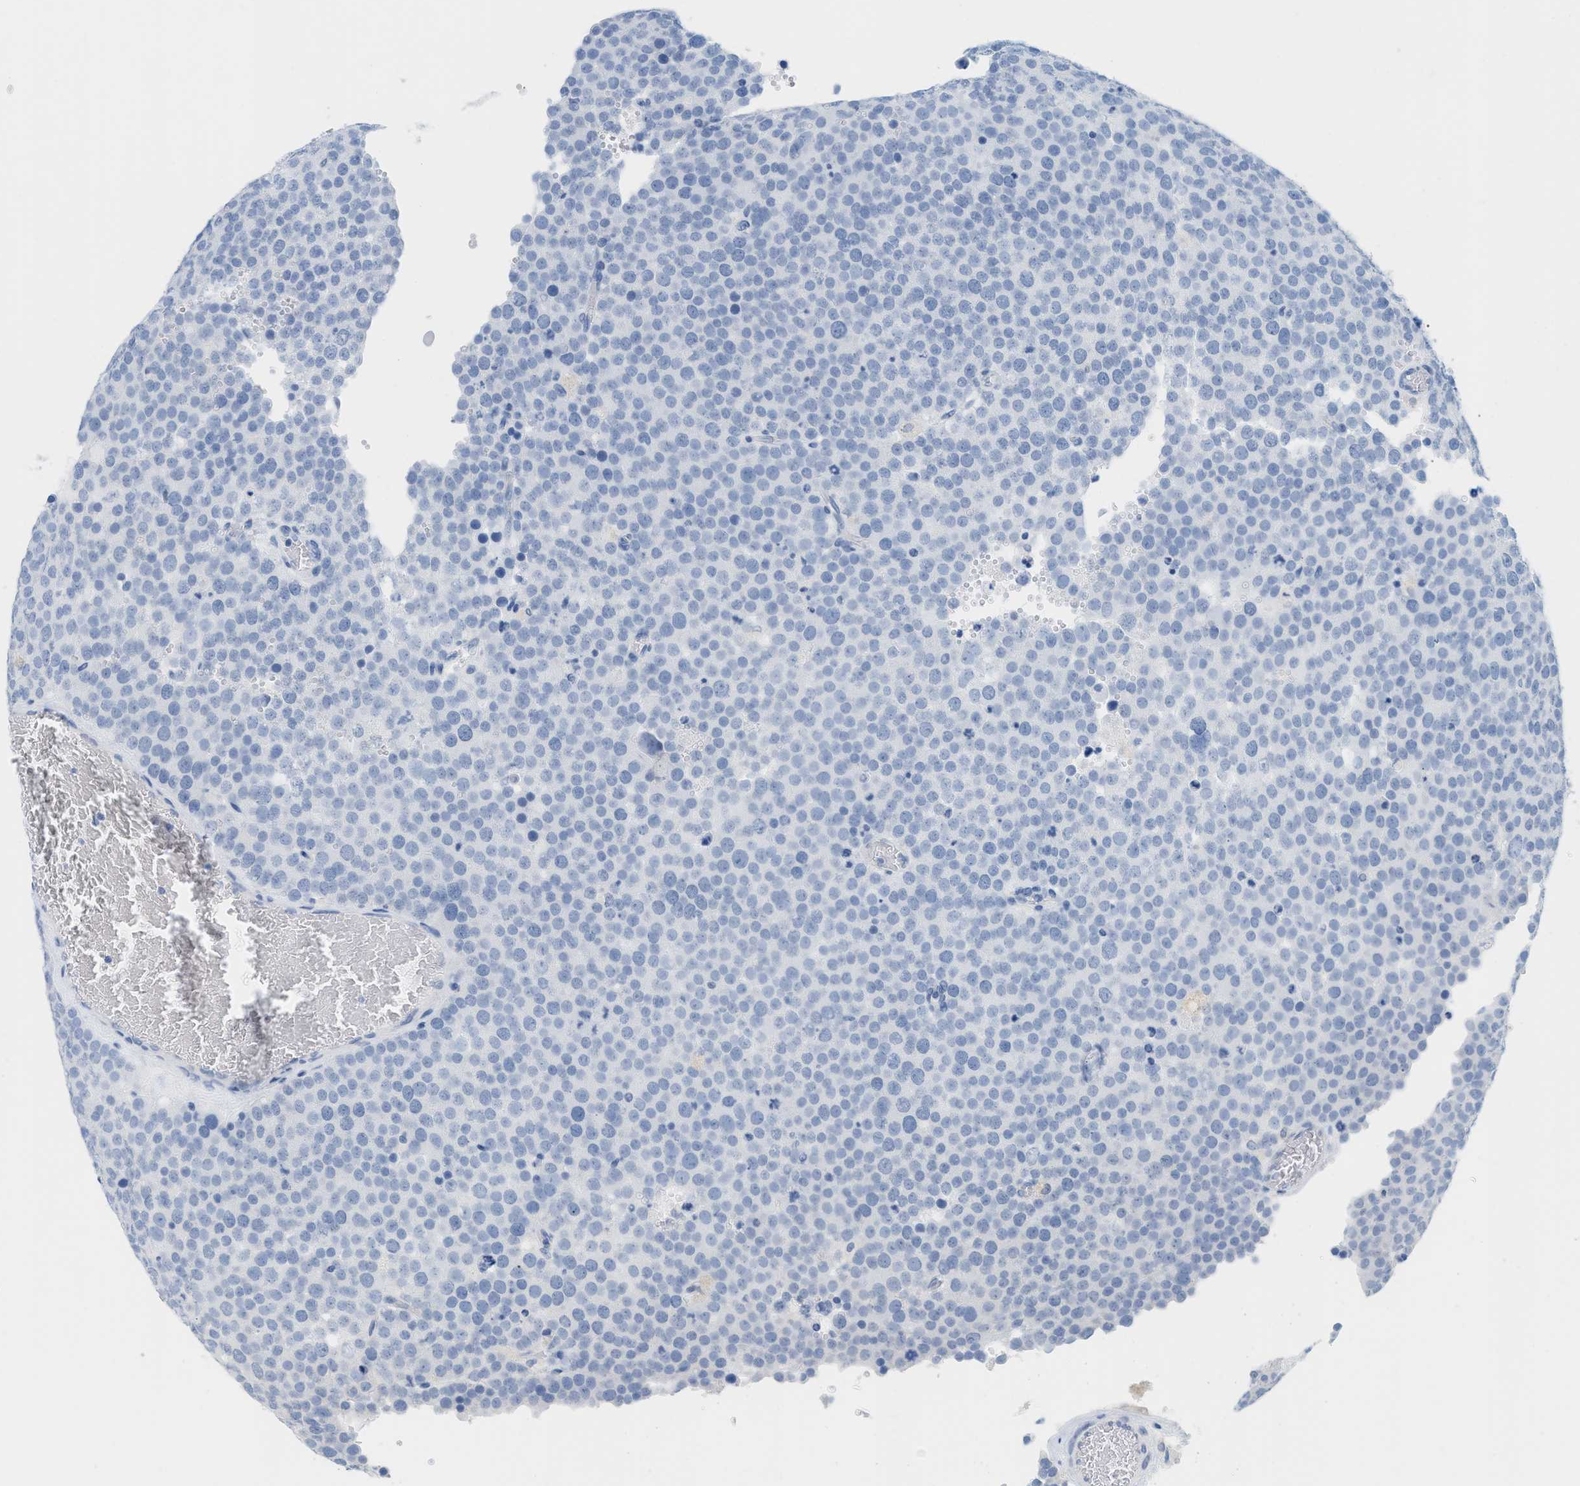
{"staining": {"intensity": "negative", "quantity": "none", "location": "none"}, "tissue": "testis cancer", "cell_type": "Tumor cells", "image_type": "cancer", "snomed": [{"axis": "morphology", "description": "Normal tissue, NOS"}, {"axis": "morphology", "description": "Seminoma, NOS"}, {"axis": "topography", "description": "Testis"}], "caption": "DAB (3,3'-diaminobenzidine) immunohistochemical staining of human seminoma (testis) exhibits no significant expression in tumor cells.", "gene": "PAPPA", "patient": {"sex": "male", "age": 71}}